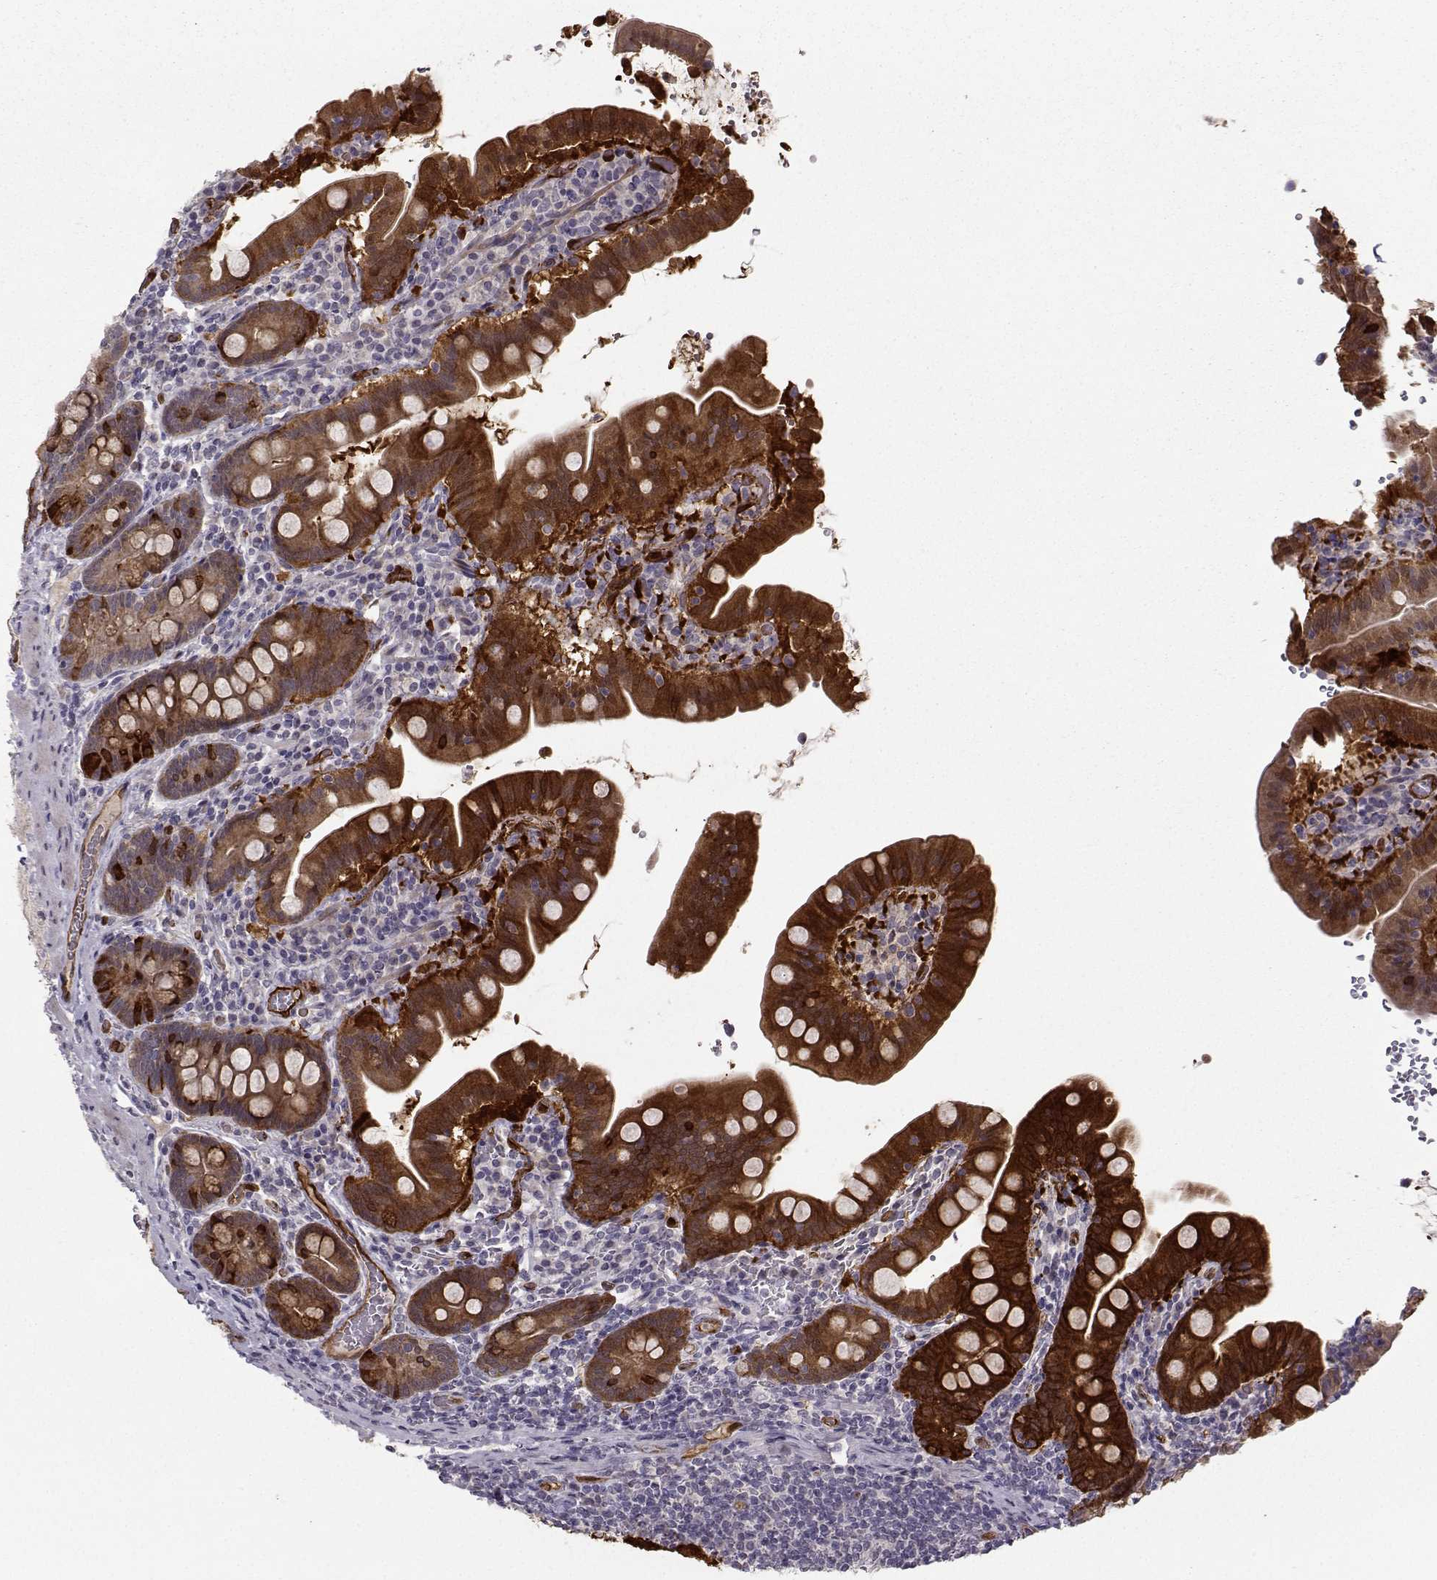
{"staining": {"intensity": "strong", "quantity": "25%-75%", "location": "cytoplasmic/membranous"}, "tissue": "small intestine", "cell_type": "Glandular cells", "image_type": "normal", "snomed": [{"axis": "morphology", "description": "Normal tissue, NOS"}, {"axis": "topography", "description": "Small intestine"}], "caption": "Glandular cells display high levels of strong cytoplasmic/membranous positivity in about 25%-75% of cells in normal small intestine.", "gene": "NQO1", "patient": {"sex": "male", "age": 26}}